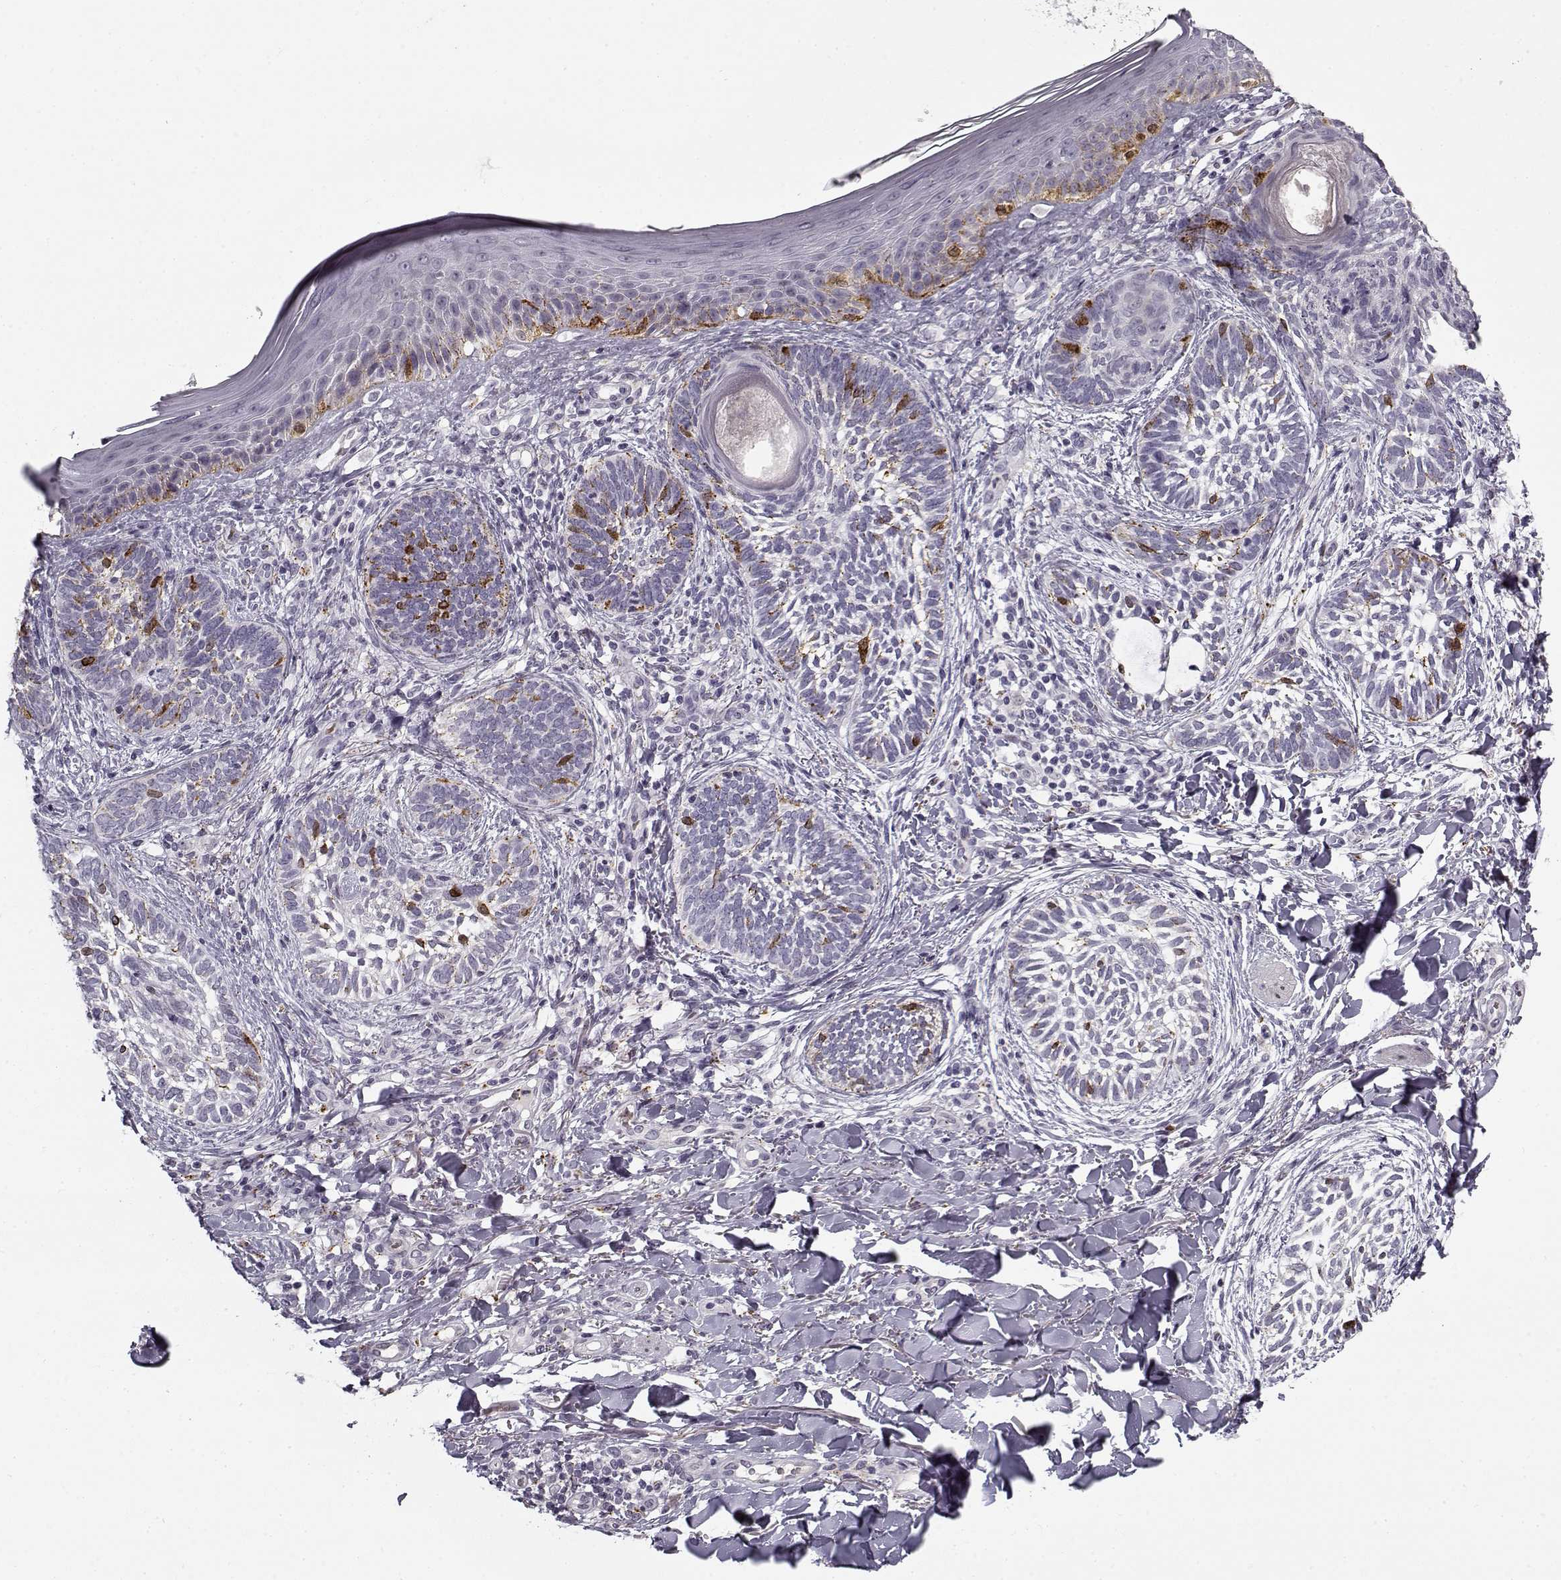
{"staining": {"intensity": "negative", "quantity": "none", "location": "none"}, "tissue": "skin cancer", "cell_type": "Tumor cells", "image_type": "cancer", "snomed": [{"axis": "morphology", "description": "Normal tissue, NOS"}, {"axis": "morphology", "description": "Basal cell carcinoma"}, {"axis": "topography", "description": "Skin"}], "caption": "High power microscopy micrograph of an immunohistochemistry histopathology image of skin cancer (basal cell carcinoma), revealing no significant positivity in tumor cells.", "gene": "SNCA", "patient": {"sex": "male", "age": 46}}